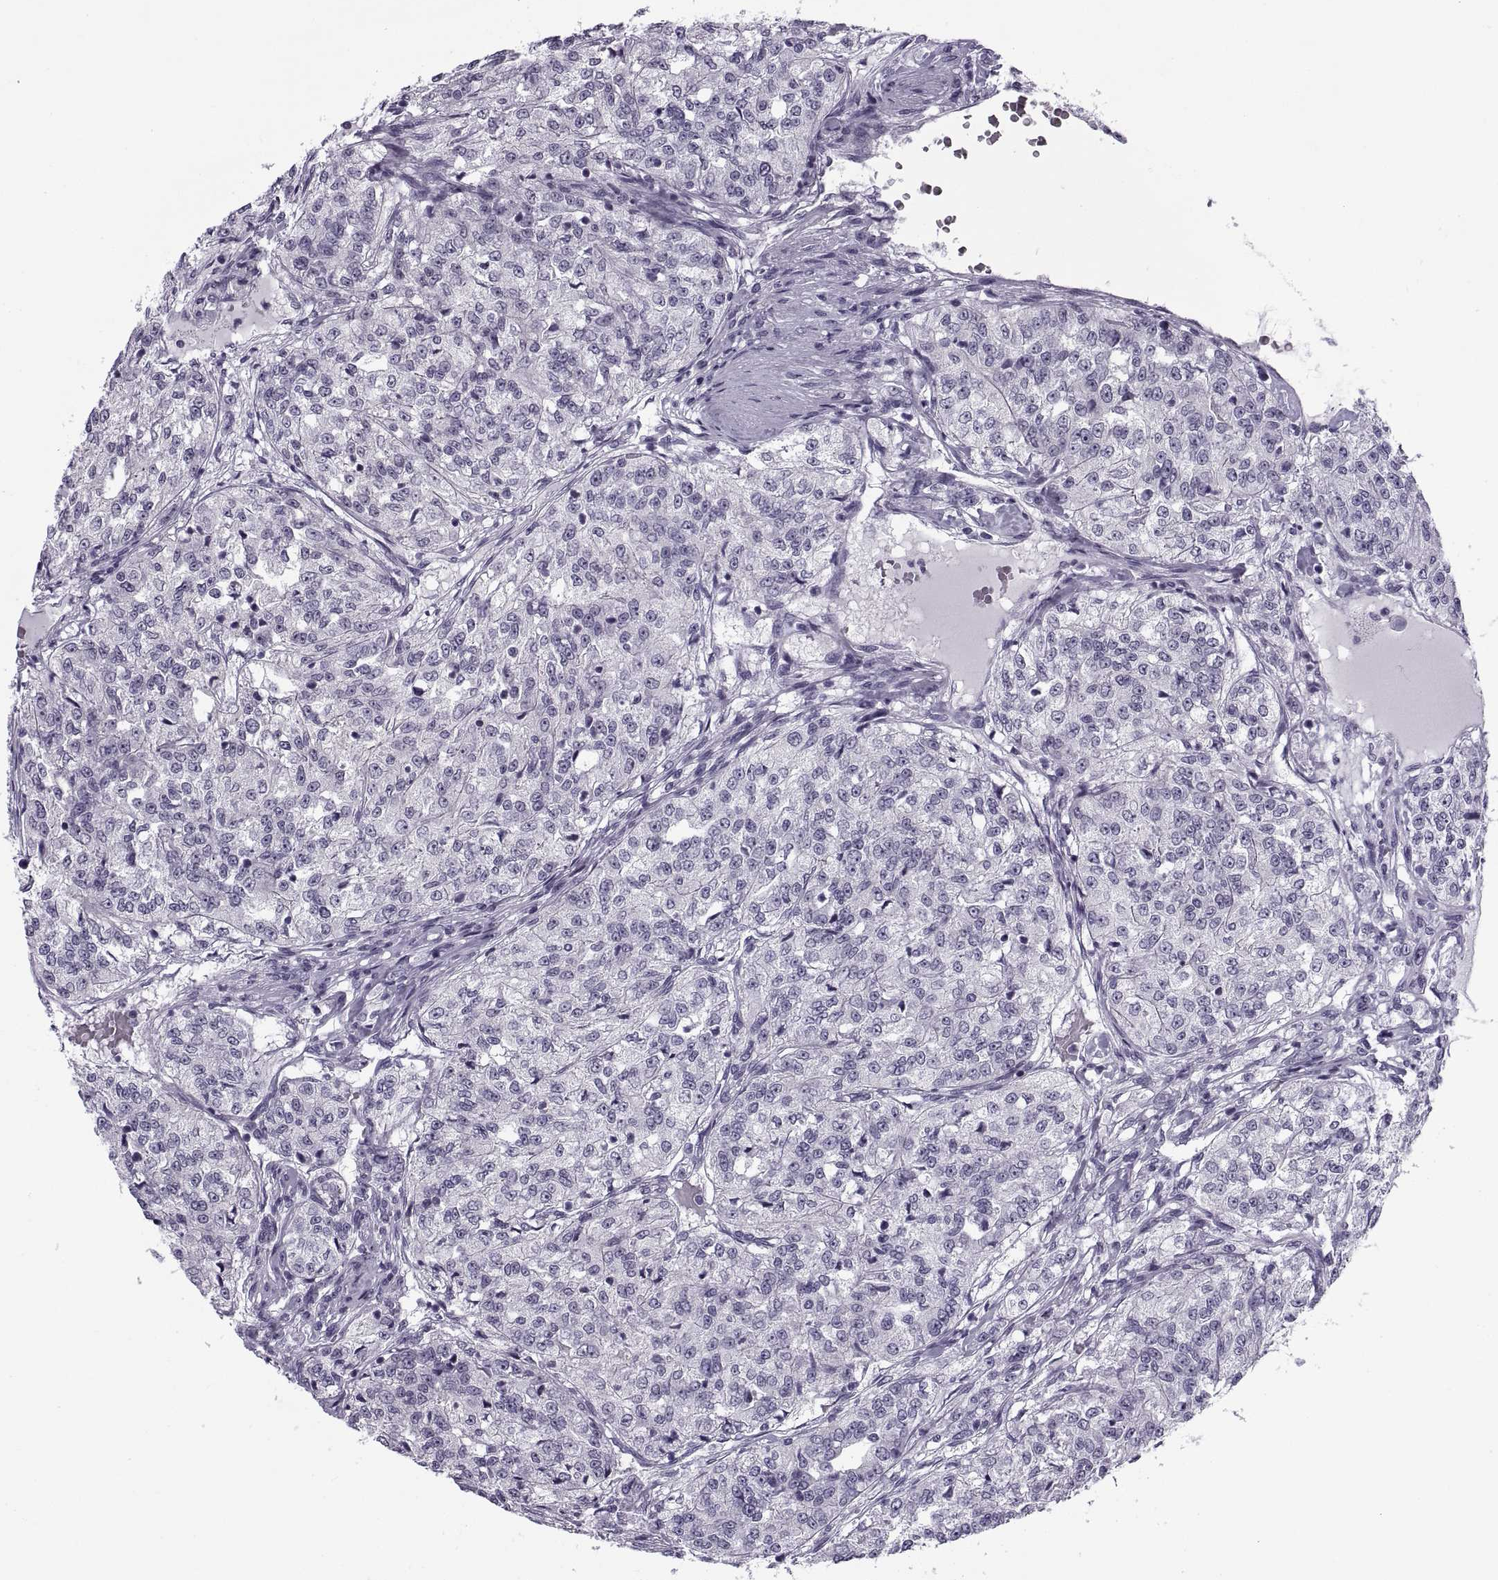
{"staining": {"intensity": "negative", "quantity": "none", "location": "none"}, "tissue": "renal cancer", "cell_type": "Tumor cells", "image_type": "cancer", "snomed": [{"axis": "morphology", "description": "Adenocarcinoma, NOS"}, {"axis": "topography", "description": "Kidney"}], "caption": "An image of human renal adenocarcinoma is negative for staining in tumor cells. Brightfield microscopy of immunohistochemistry (IHC) stained with DAB (brown) and hematoxylin (blue), captured at high magnification.", "gene": "TBC1D3G", "patient": {"sex": "female", "age": 63}}